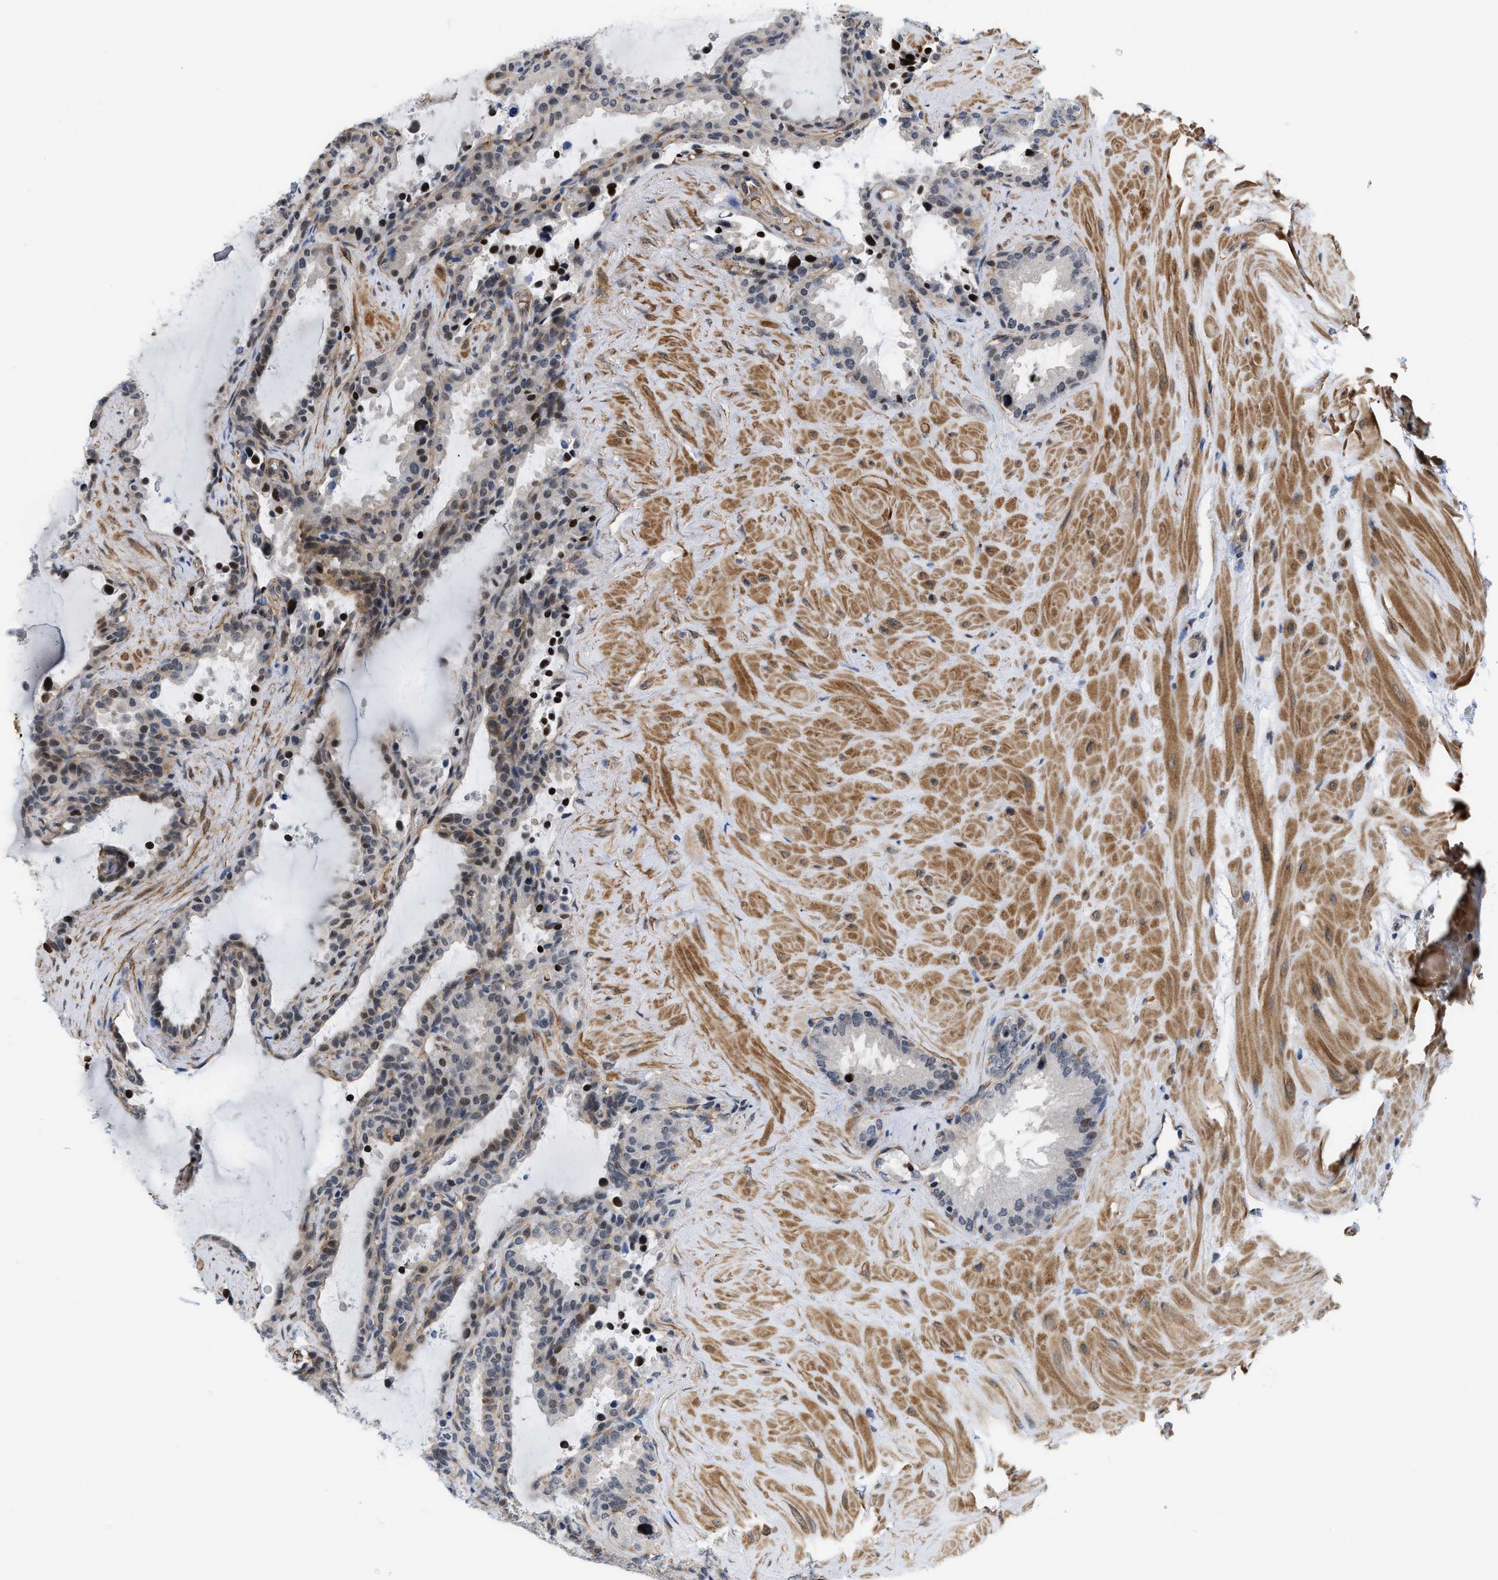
{"staining": {"intensity": "moderate", "quantity": "<25%", "location": "cytoplasmic/membranous,nuclear"}, "tissue": "seminal vesicle", "cell_type": "Glandular cells", "image_type": "normal", "snomed": [{"axis": "morphology", "description": "Normal tissue, NOS"}, {"axis": "topography", "description": "Seminal veicle"}], "caption": "Protein analysis of benign seminal vesicle exhibits moderate cytoplasmic/membranous,nuclear staining in about <25% of glandular cells. (DAB (3,3'-diaminobenzidine) IHC, brown staining for protein, blue staining for nuclei).", "gene": "GPRASP2", "patient": {"sex": "male", "age": 46}}